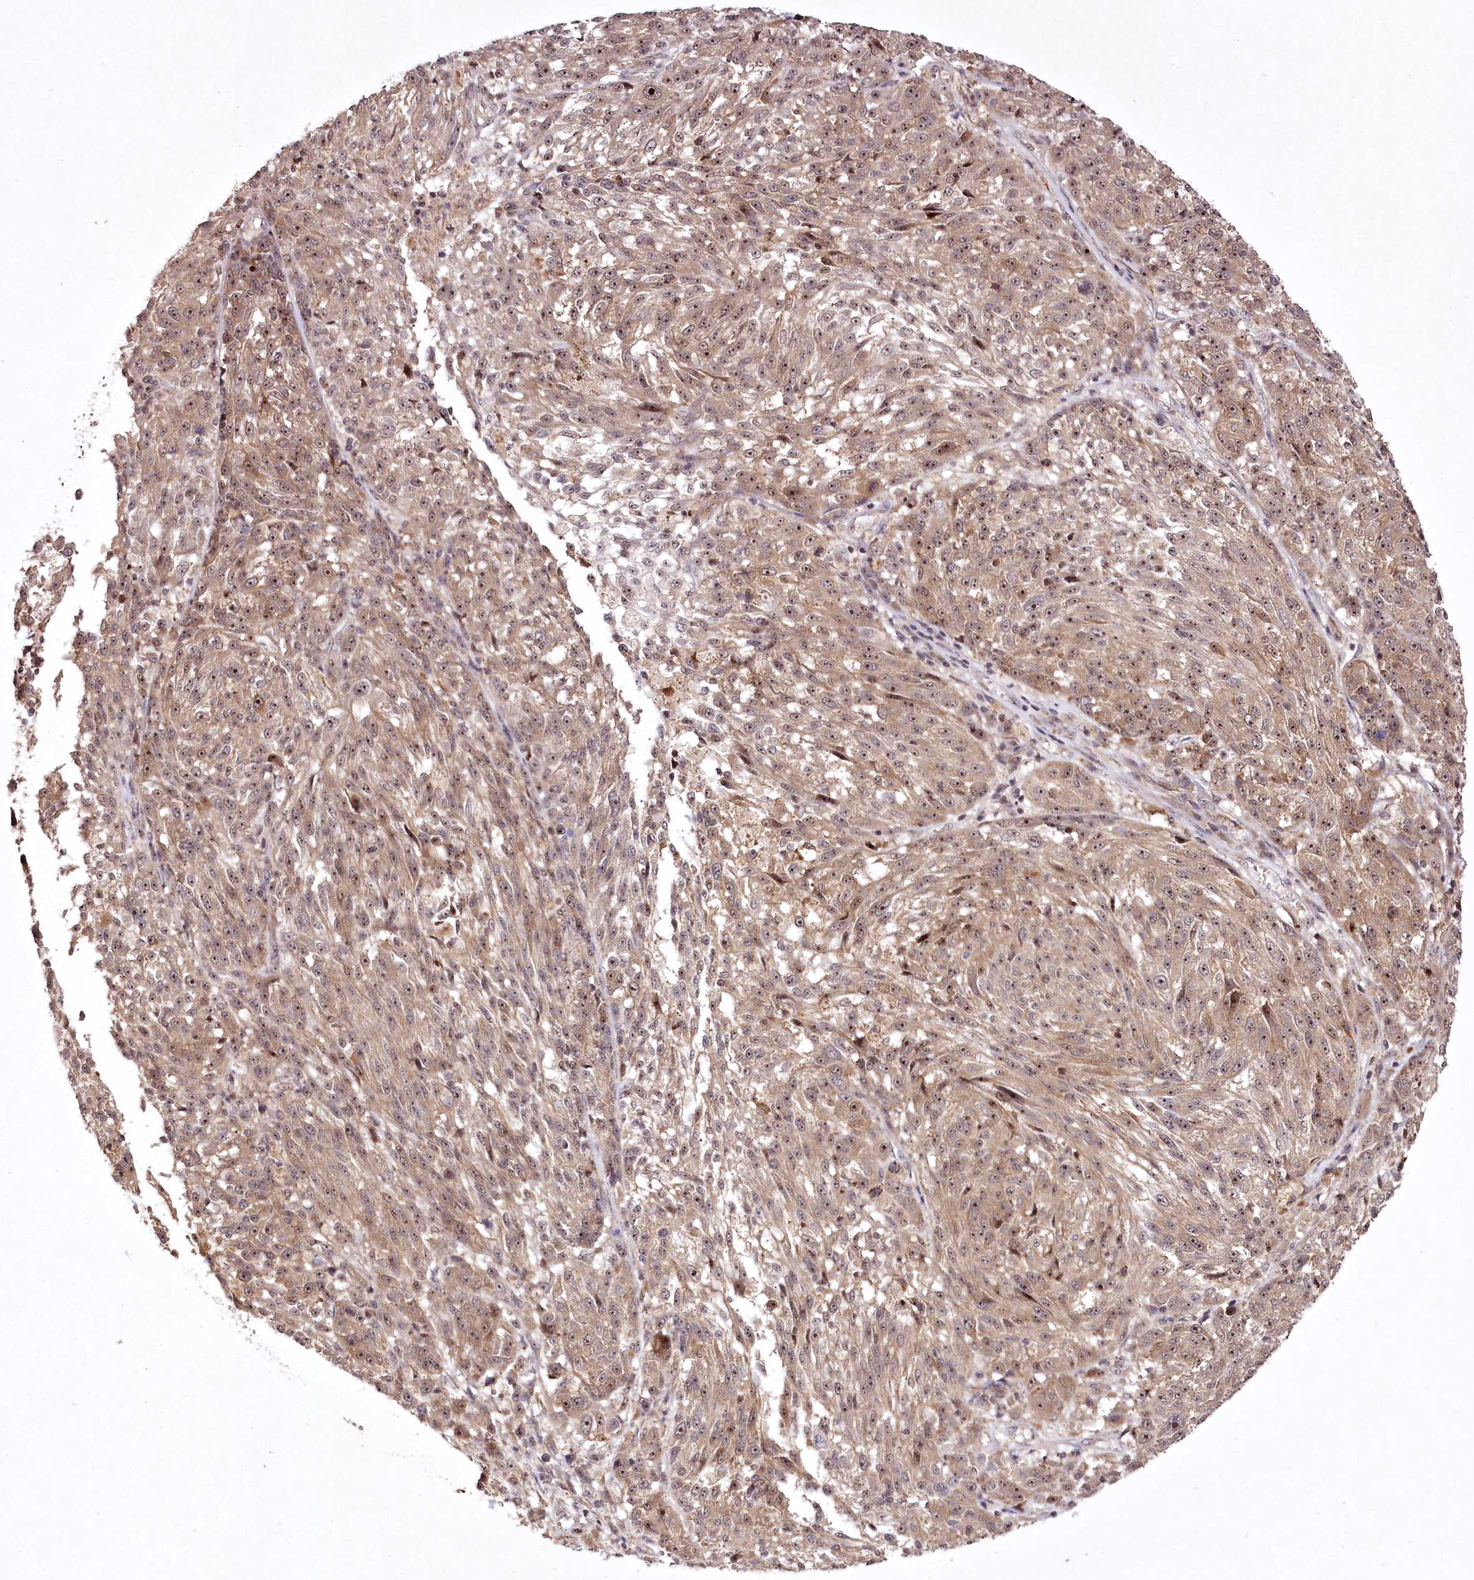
{"staining": {"intensity": "moderate", "quantity": ">75%", "location": "nuclear"}, "tissue": "melanoma", "cell_type": "Tumor cells", "image_type": "cancer", "snomed": [{"axis": "morphology", "description": "Malignant melanoma, NOS"}, {"axis": "topography", "description": "Skin"}], "caption": "IHC histopathology image of neoplastic tissue: melanoma stained using immunohistochemistry displays medium levels of moderate protein expression localized specifically in the nuclear of tumor cells, appearing as a nuclear brown color.", "gene": "CCDC59", "patient": {"sex": "male", "age": 53}}